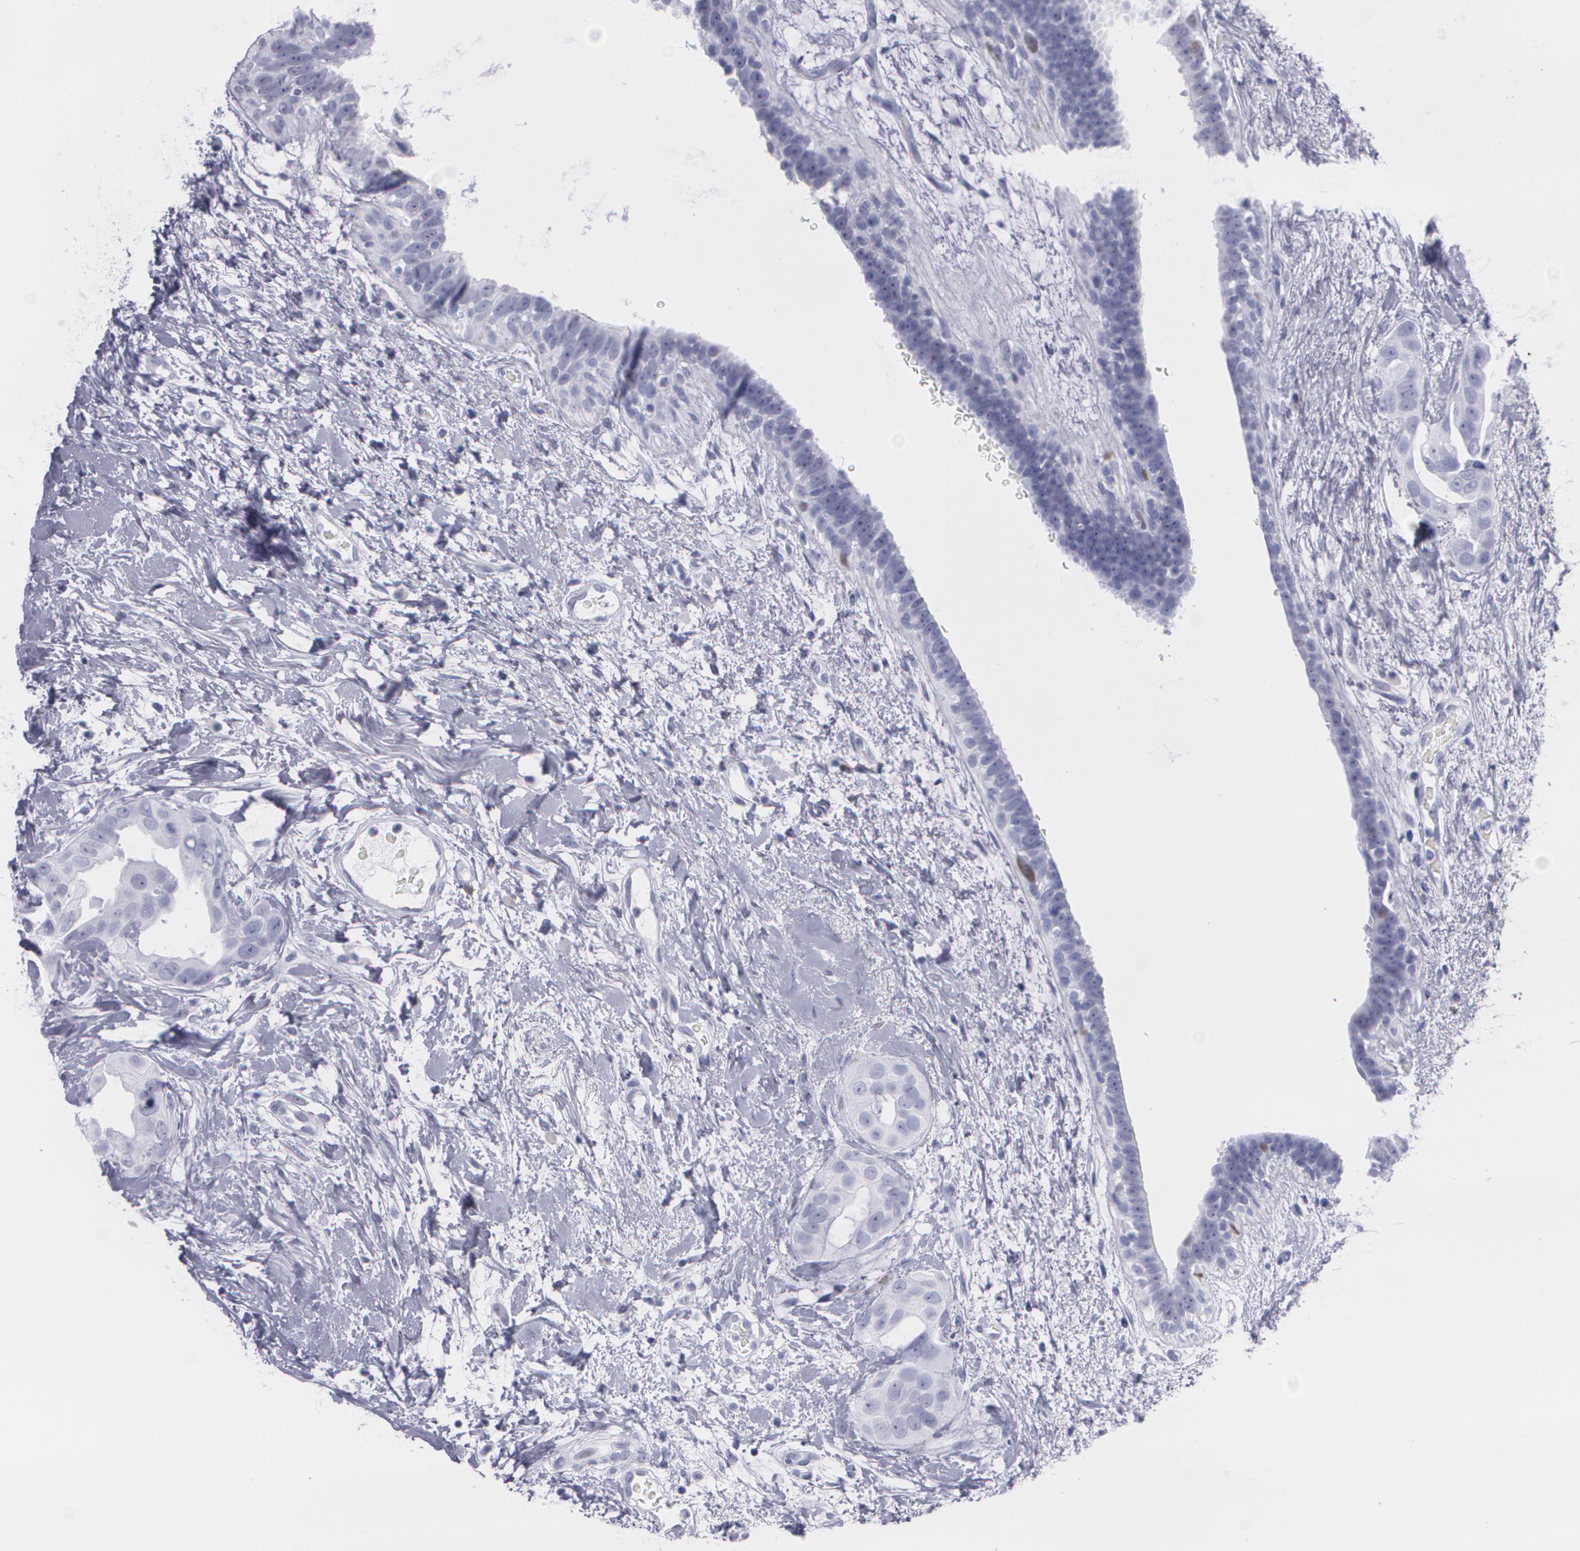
{"staining": {"intensity": "negative", "quantity": "none", "location": "none"}, "tissue": "breast cancer", "cell_type": "Tumor cells", "image_type": "cancer", "snomed": [{"axis": "morphology", "description": "Duct carcinoma"}, {"axis": "topography", "description": "Breast"}], "caption": "Human breast invasive ductal carcinoma stained for a protein using immunohistochemistry (IHC) demonstrates no expression in tumor cells.", "gene": "TP53", "patient": {"sex": "female", "age": 40}}